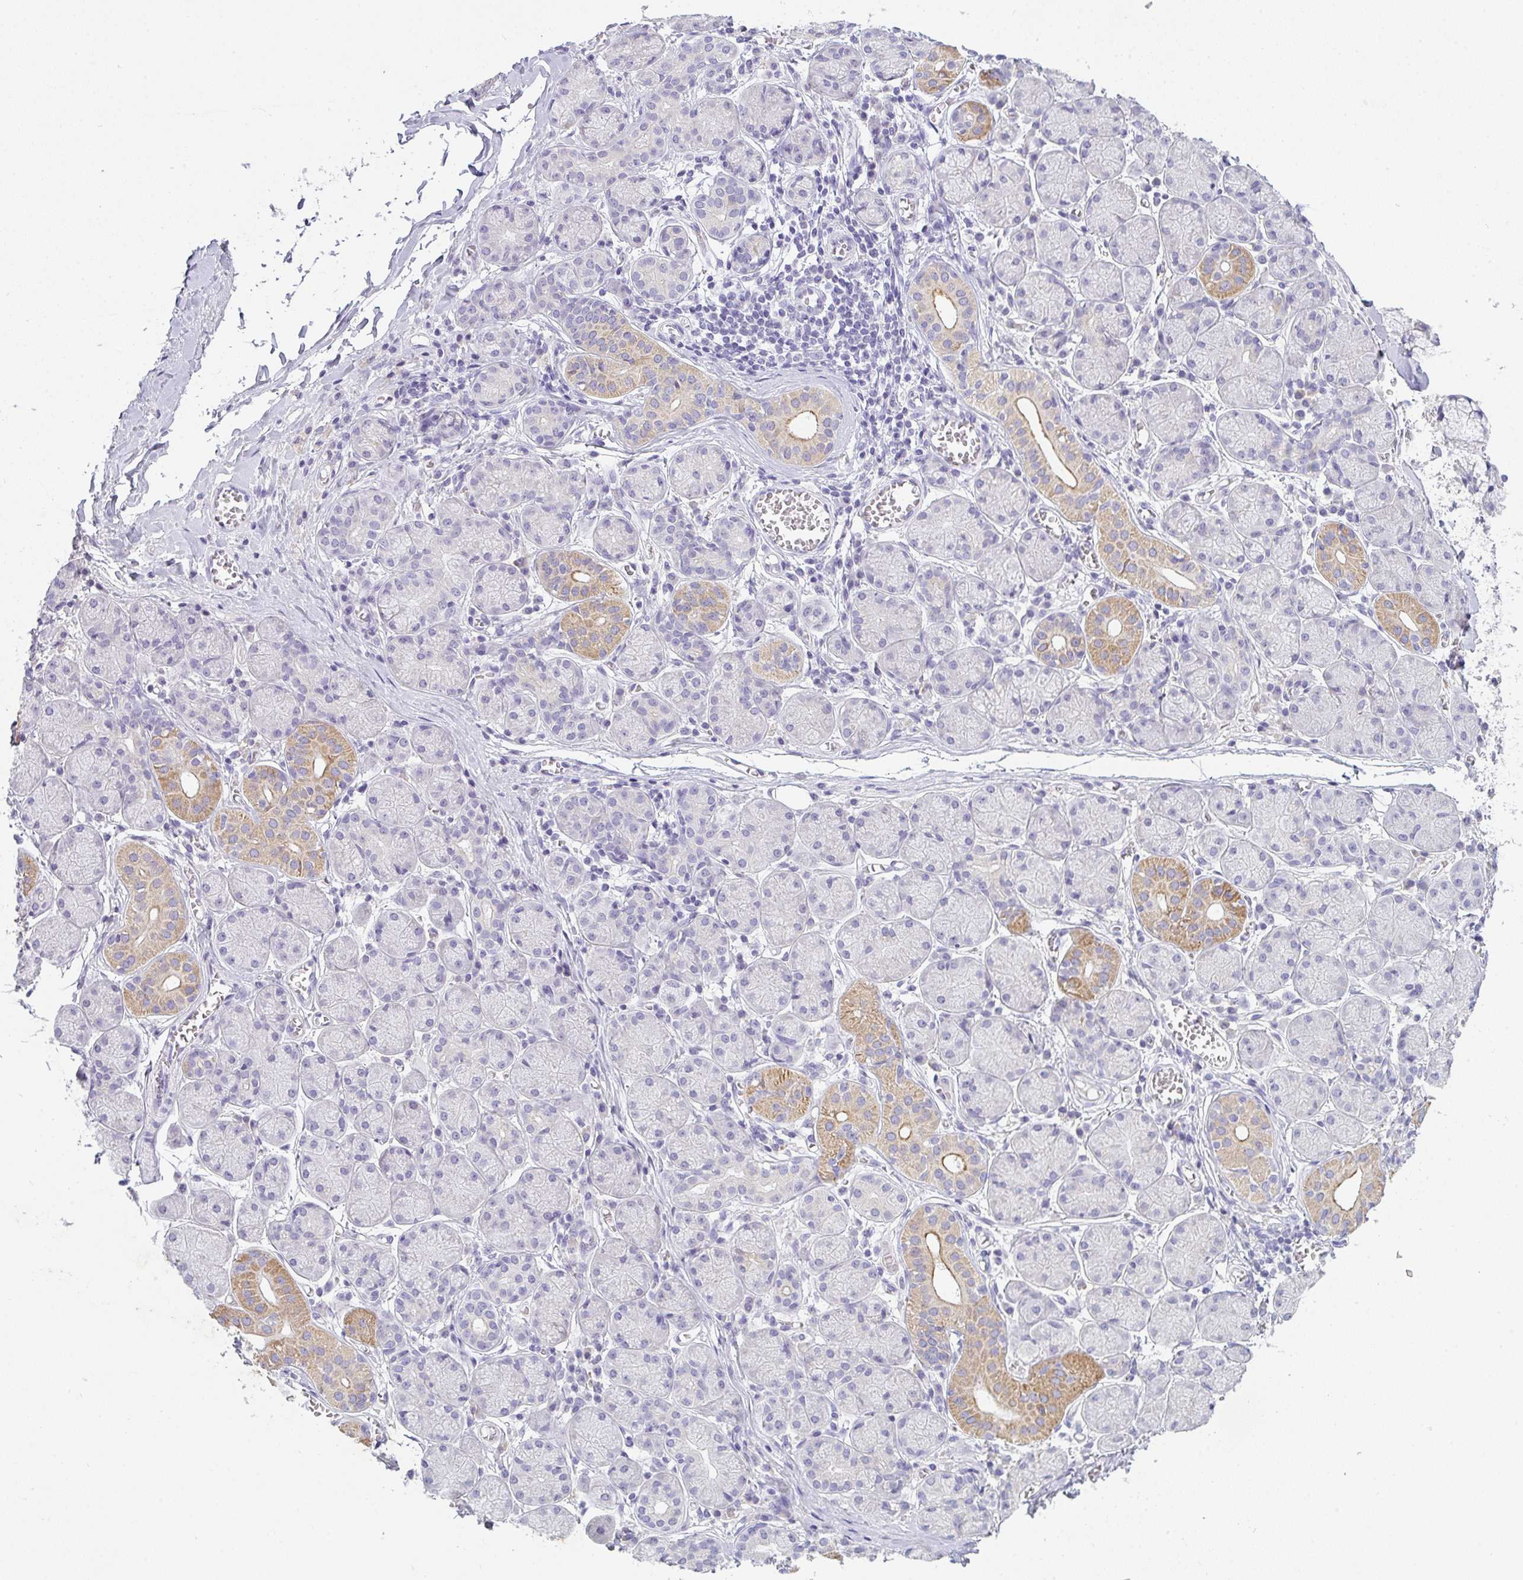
{"staining": {"intensity": "moderate", "quantity": "<25%", "location": "cytoplasmic/membranous"}, "tissue": "salivary gland", "cell_type": "Glandular cells", "image_type": "normal", "snomed": [{"axis": "morphology", "description": "Normal tissue, NOS"}, {"axis": "topography", "description": "Salivary gland"}], "caption": "Immunohistochemical staining of unremarkable human salivary gland displays low levels of moderate cytoplasmic/membranous staining in about <25% of glandular cells. The staining is performed using DAB brown chromogen to label protein expression. The nuclei are counter-stained blue using hematoxylin.", "gene": "COX7B", "patient": {"sex": "female", "age": 24}}